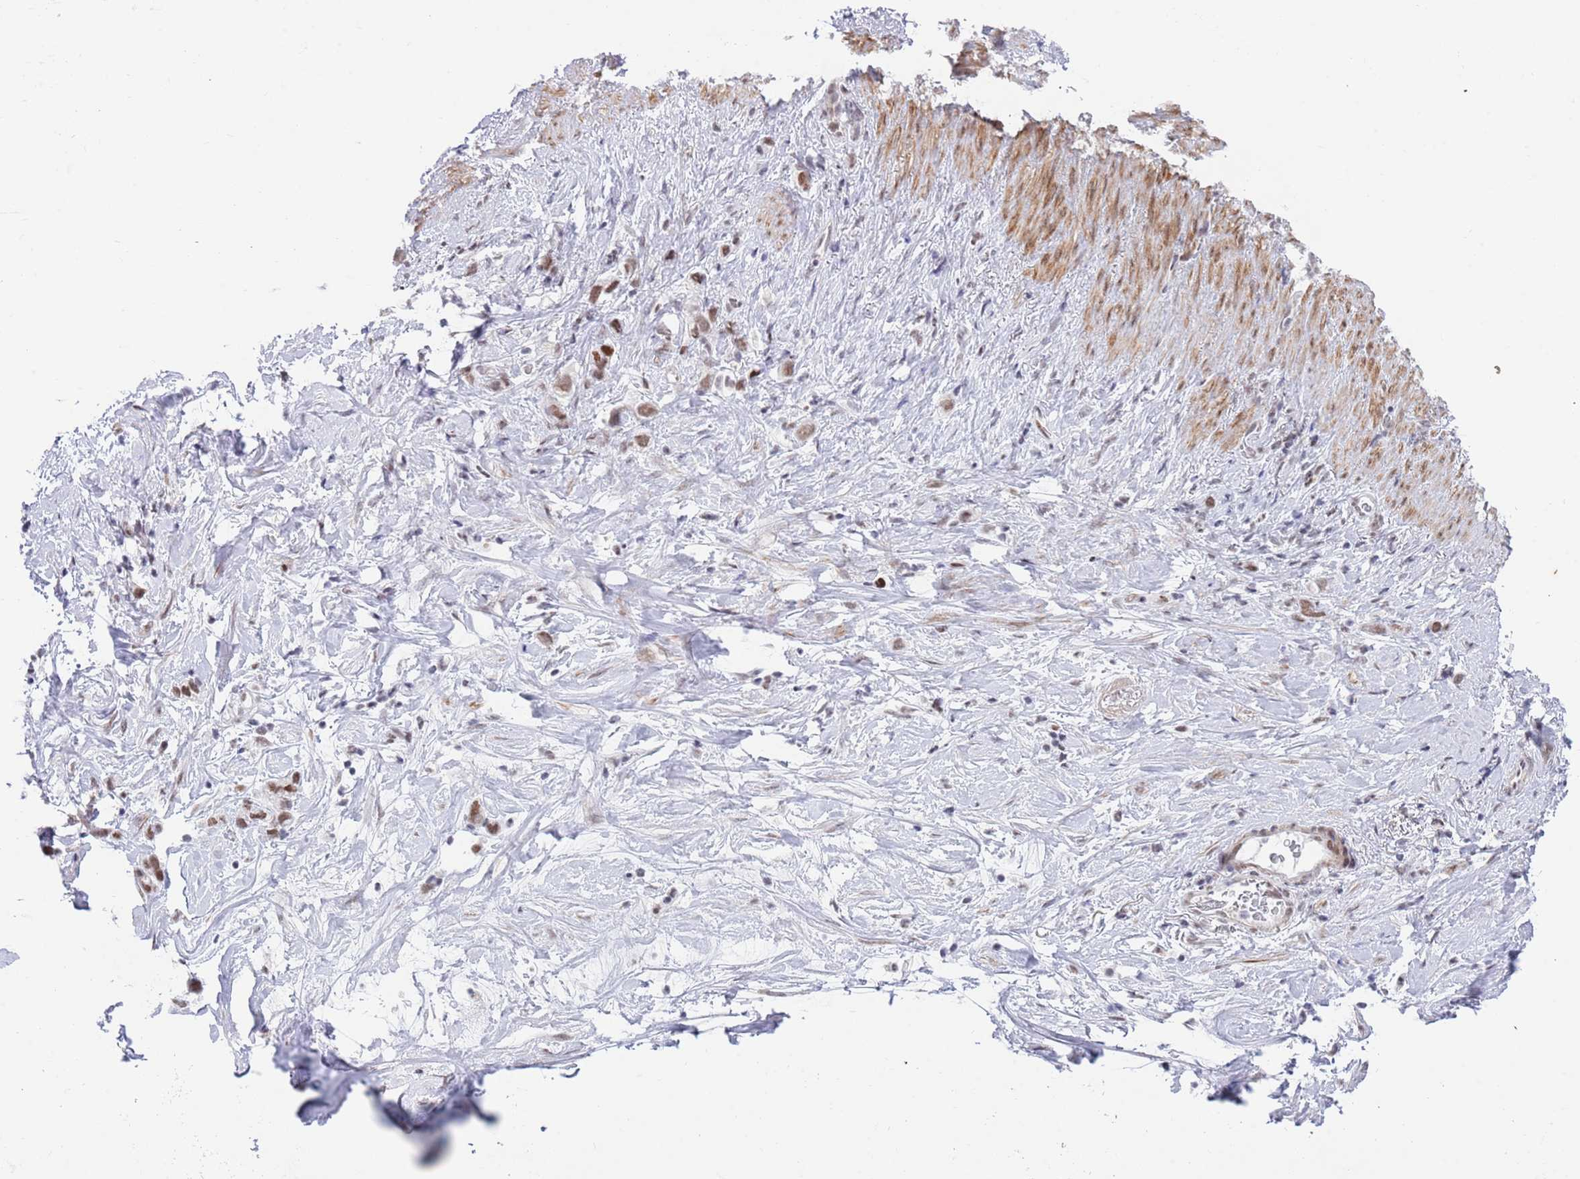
{"staining": {"intensity": "moderate", "quantity": ">75%", "location": "nuclear"}, "tissue": "stomach cancer", "cell_type": "Tumor cells", "image_type": "cancer", "snomed": [{"axis": "morphology", "description": "Adenocarcinoma, NOS"}, {"axis": "topography", "description": "Stomach"}], "caption": "DAB immunohistochemical staining of stomach adenocarcinoma exhibits moderate nuclear protein expression in approximately >75% of tumor cells.", "gene": "ZNF382", "patient": {"sex": "female", "age": 65}}